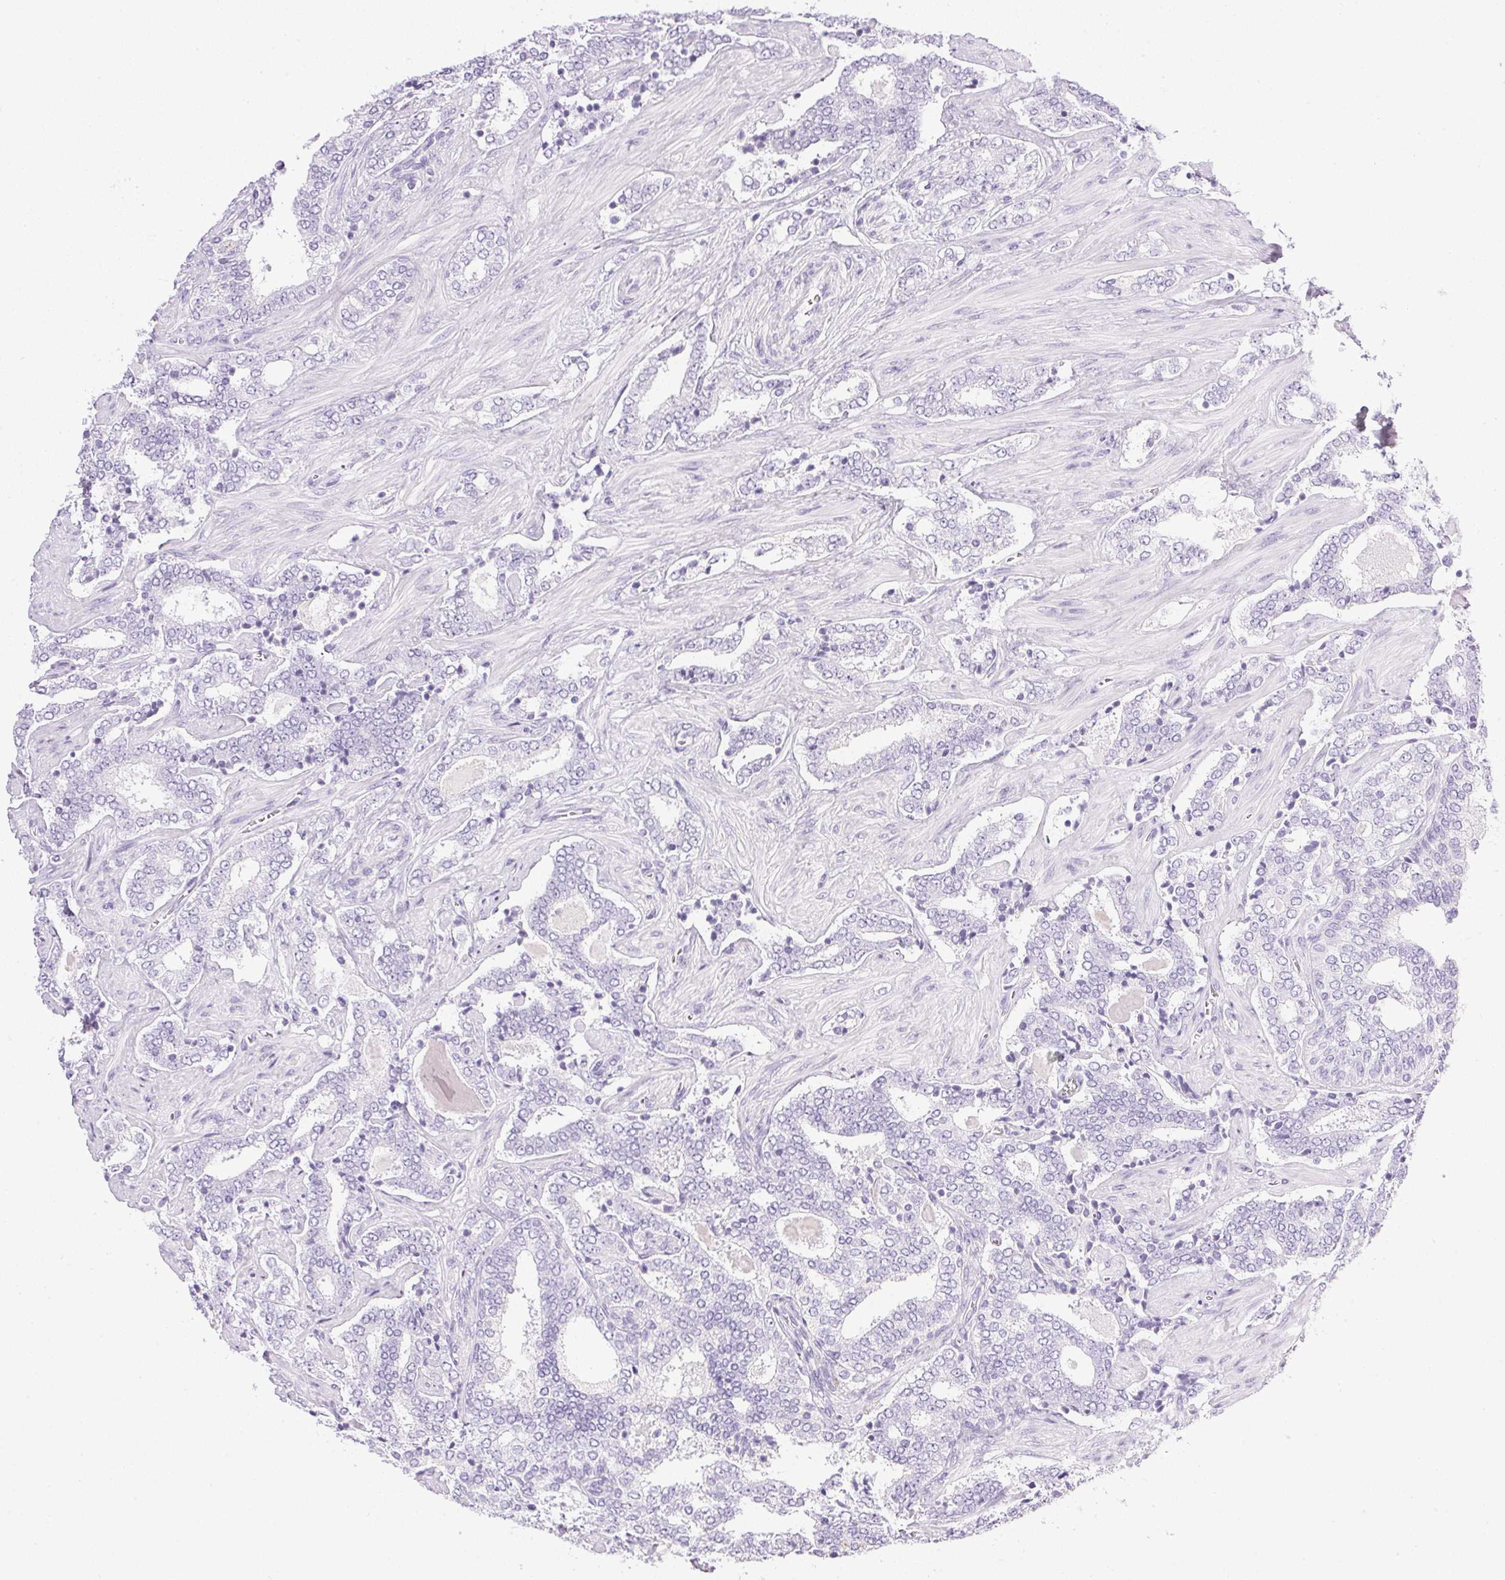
{"staining": {"intensity": "negative", "quantity": "none", "location": "none"}, "tissue": "prostate cancer", "cell_type": "Tumor cells", "image_type": "cancer", "snomed": [{"axis": "morphology", "description": "Adenocarcinoma, High grade"}, {"axis": "topography", "description": "Prostate"}], "caption": "This histopathology image is of adenocarcinoma (high-grade) (prostate) stained with immunohistochemistry to label a protein in brown with the nuclei are counter-stained blue. There is no positivity in tumor cells. (DAB IHC with hematoxylin counter stain).", "gene": "CPB1", "patient": {"sex": "male", "age": 60}}